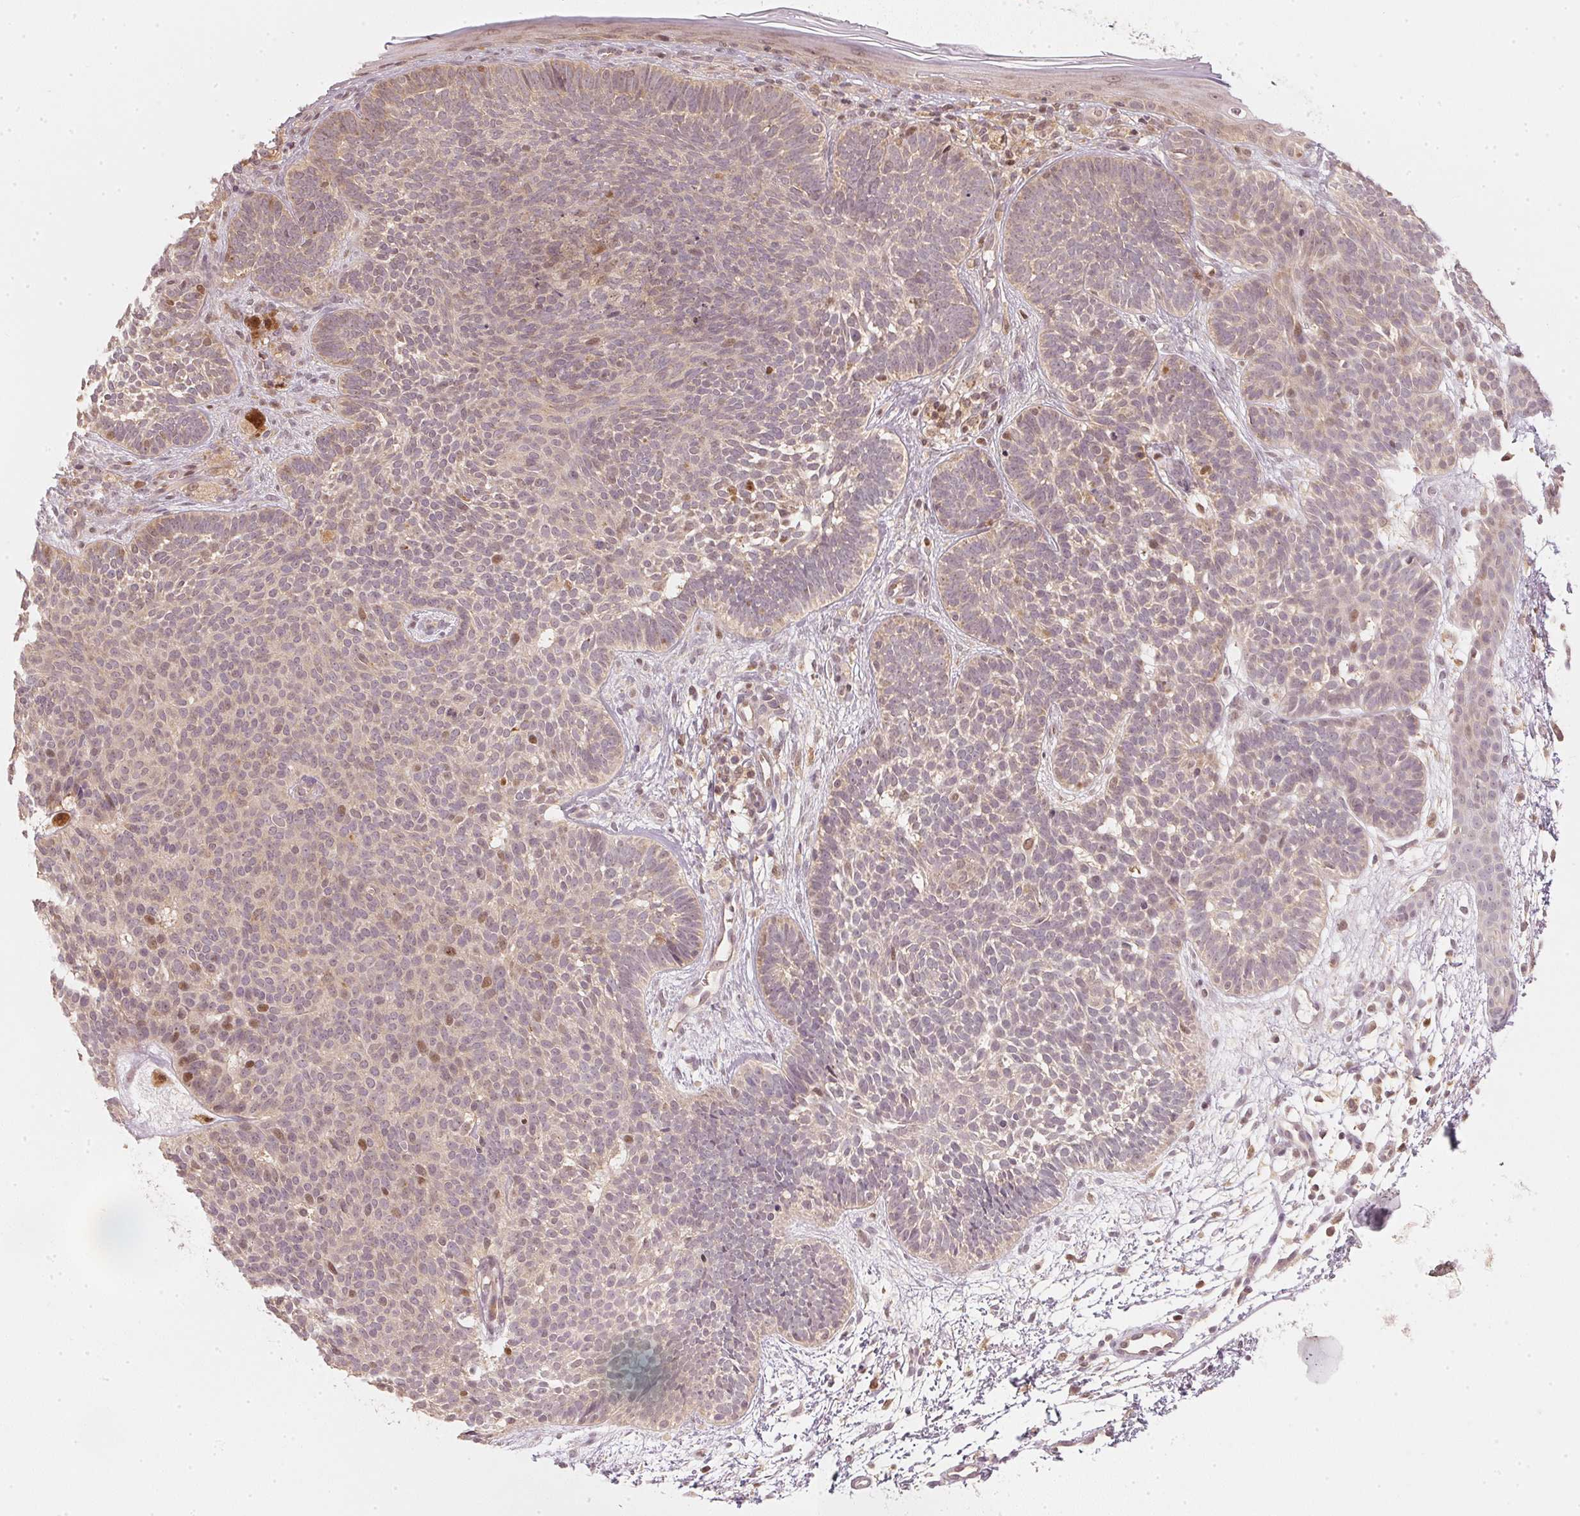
{"staining": {"intensity": "weak", "quantity": "<25%", "location": "nuclear"}, "tissue": "skin cancer", "cell_type": "Tumor cells", "image_type": "cancer", "snomed": [{"axis": "morphology", "description": "Basal cell carcinoma"}, {"axis": "topography", "description": "Skin"}], "caption": "Tumor cells are negative for brown protein staining in skin cancer (basal cell carcinoma).", "gene": "UBE2L3", "patient": {"sex": "female", "age": 85}}